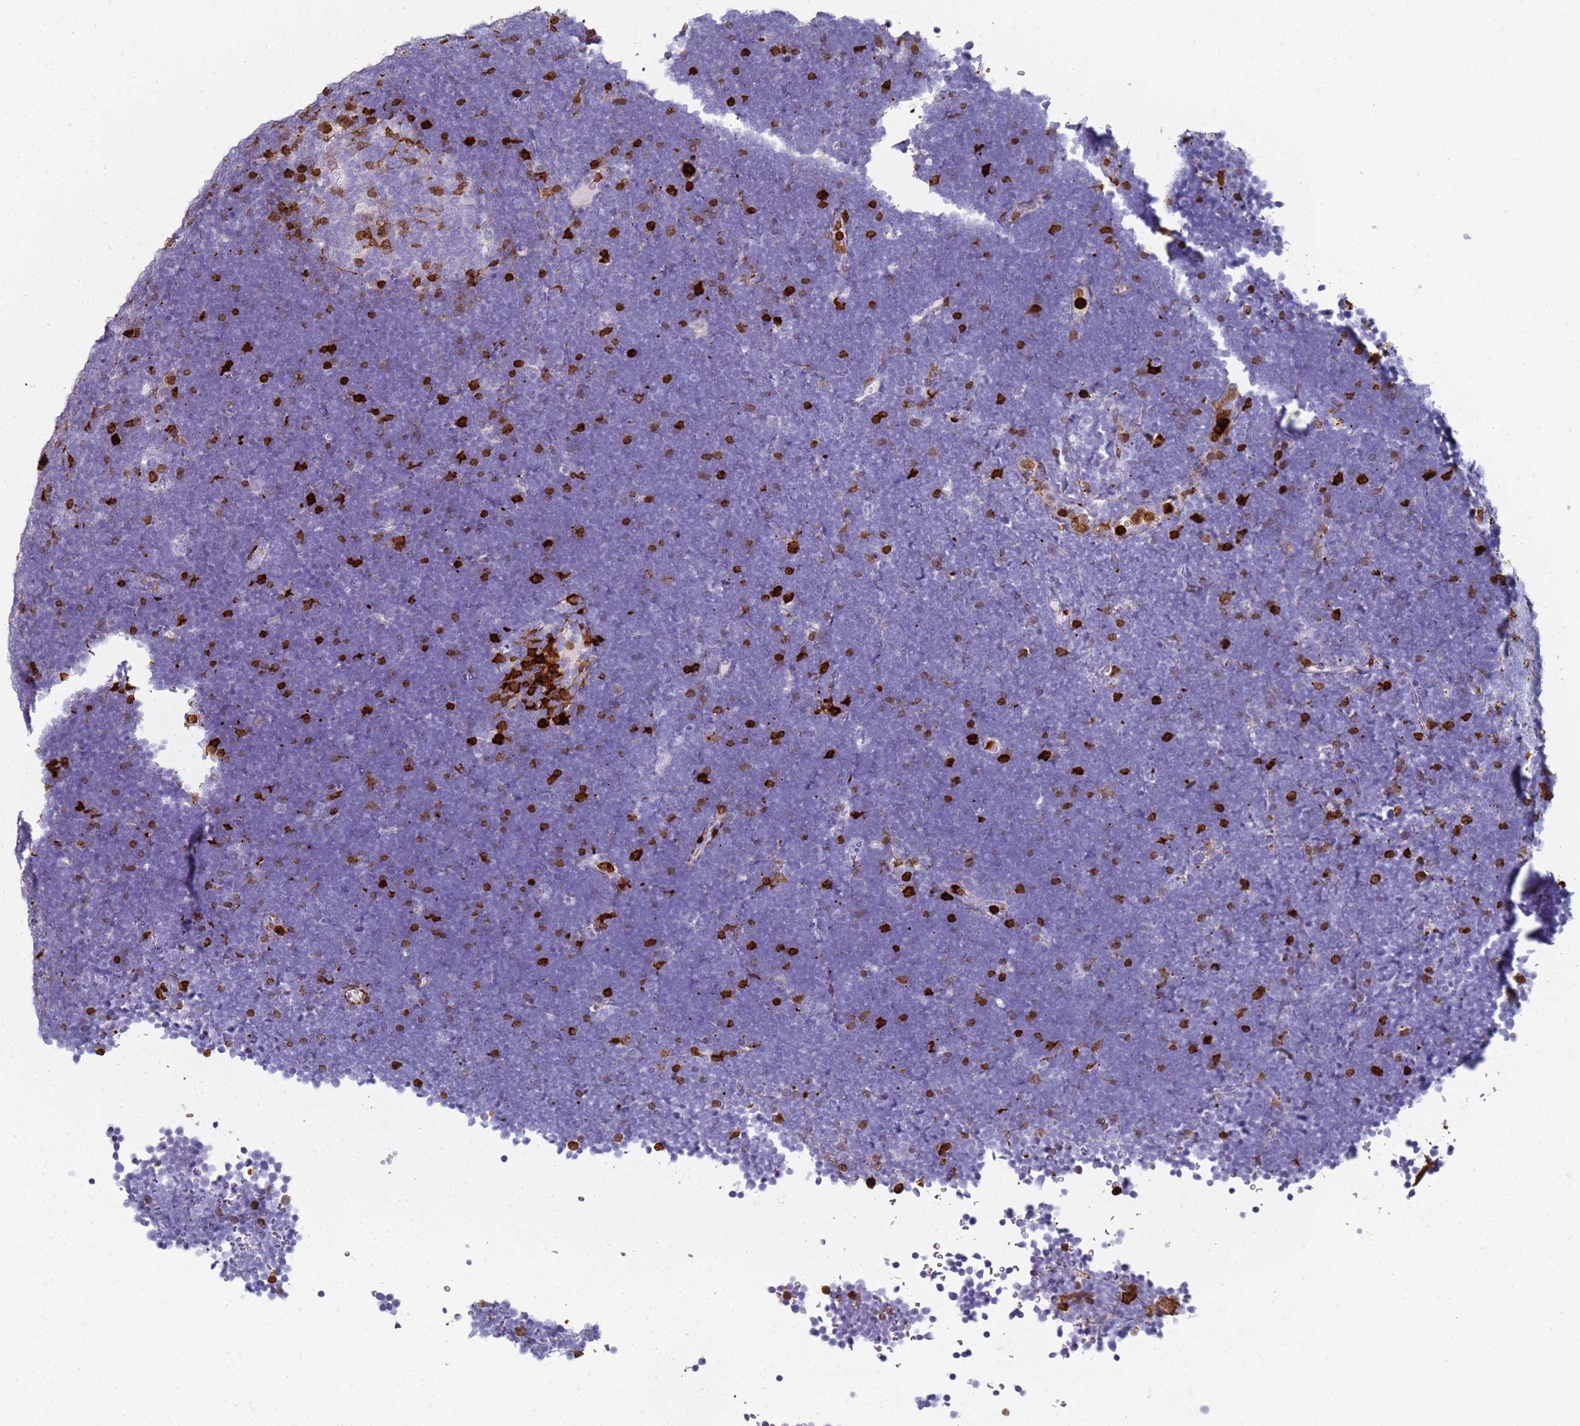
{"staining": {"intensity": "negative", "quantity": "none", "location": "none"}, "tissue": "lymphoma", "cell_type": "Tumor cells", "image_type": "cancer", "snomed": [{"axis": "morphology", "description": "Malignant lymphoma, non-Hodgkin's type, High grade"}, {"axis": "topography", "description": "Lymph node"}], "caption": "There is no significant staining in tumor cells of malignant lymphoma, non-Hodgkin's type (high-grade).", "gene": "S100A4", "patient": {"sex": "male", "age": 13}}